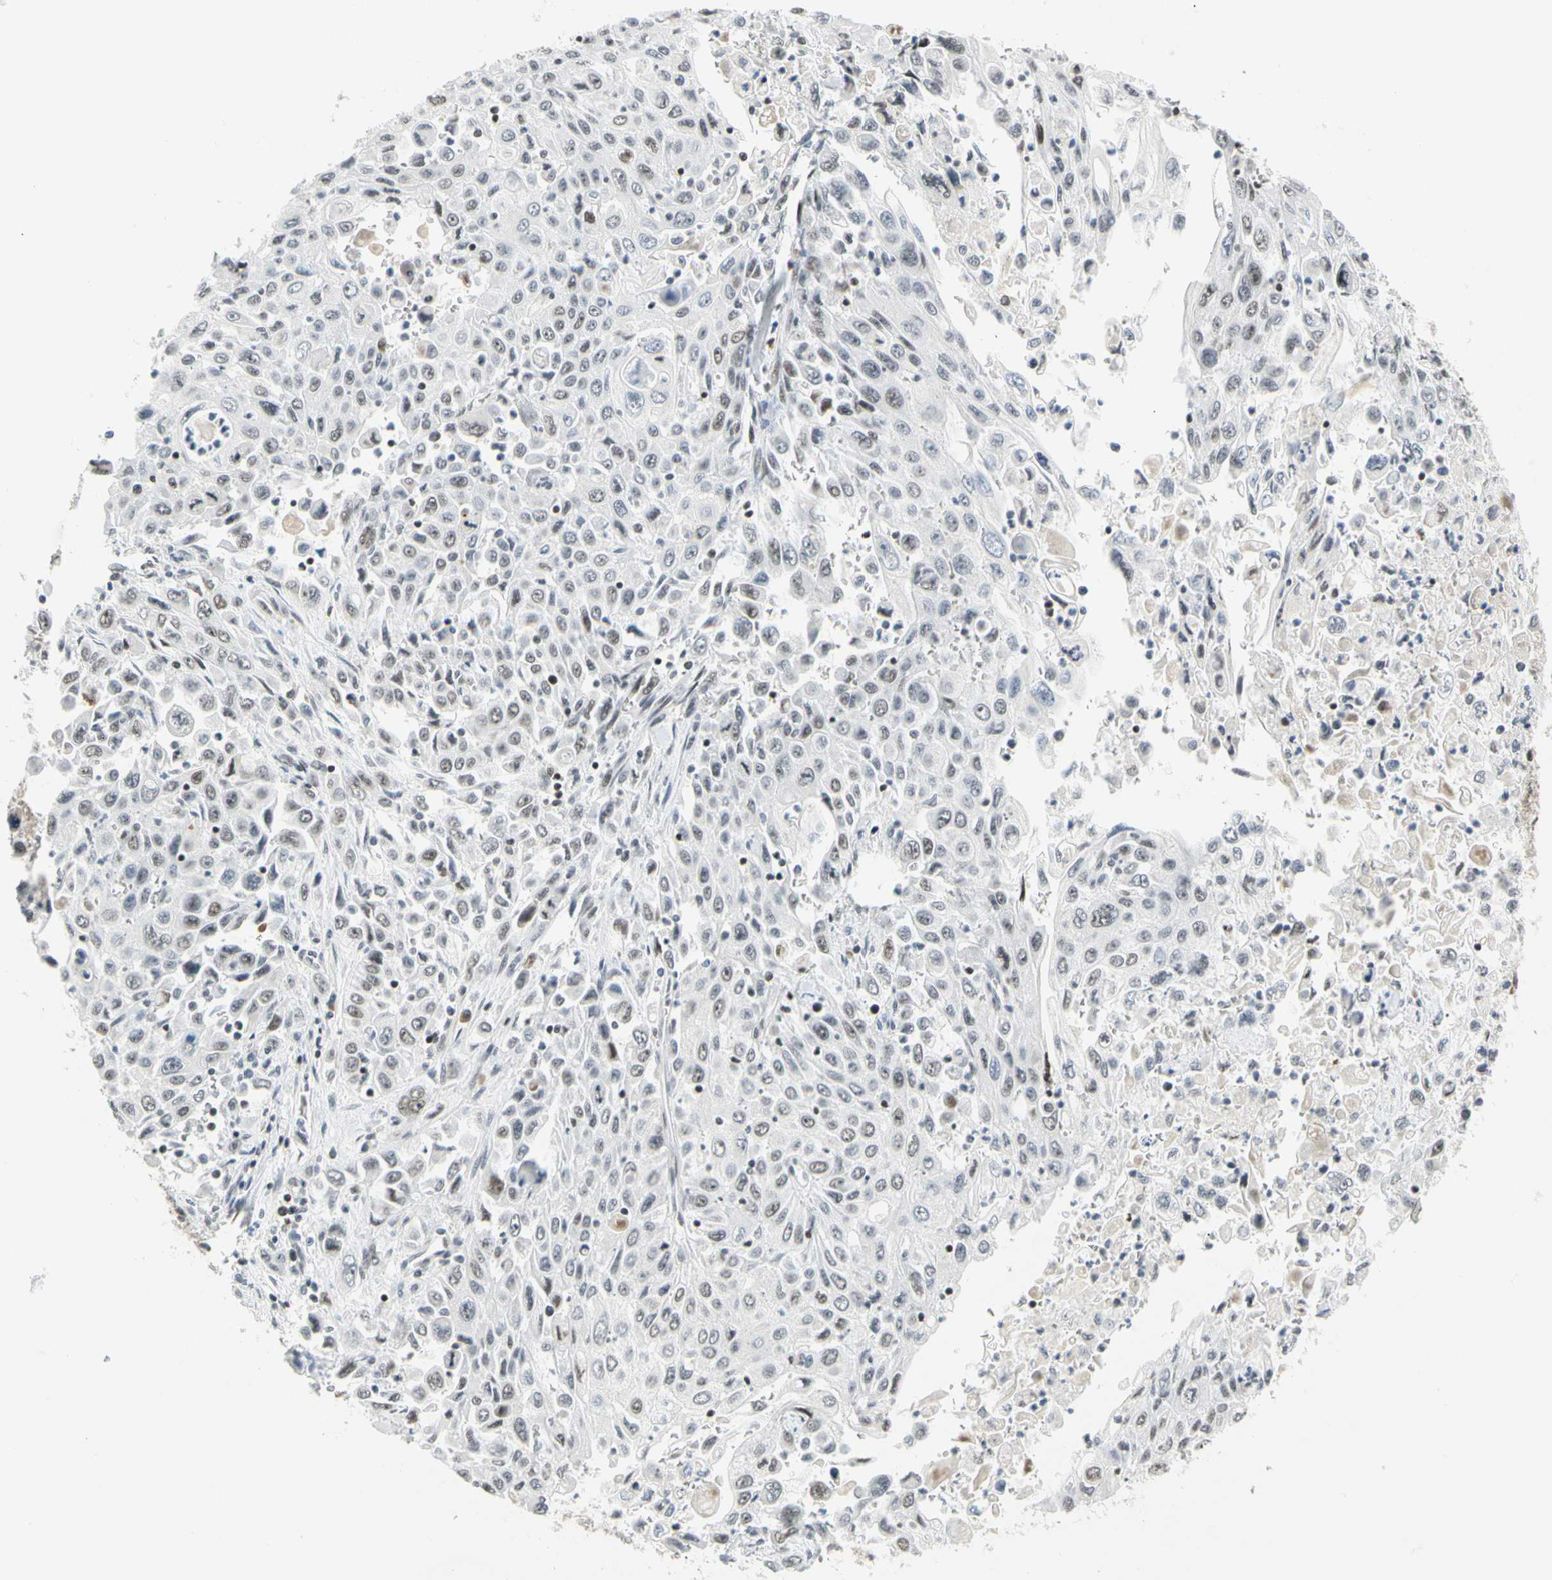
{"staining": {"intensity": "weak", "quantity": "<25%", "location": "nuclear"}, "tissue": "pancreatic cancer", "cell_type": "Tumor cells", "image_type": "cancer", "snomed": [{"axis": "morphology", "description": "Adenocarcinoma, NOS"}, {"axis": "topography", "description": "Pancreas"}], "caption": "The histopathology image demonstrates no staining of tumor cells in pancreatic adenocarcinoma.", "gene": "ZSCAN16", "patient": {"sex": "male", "age": 70}}